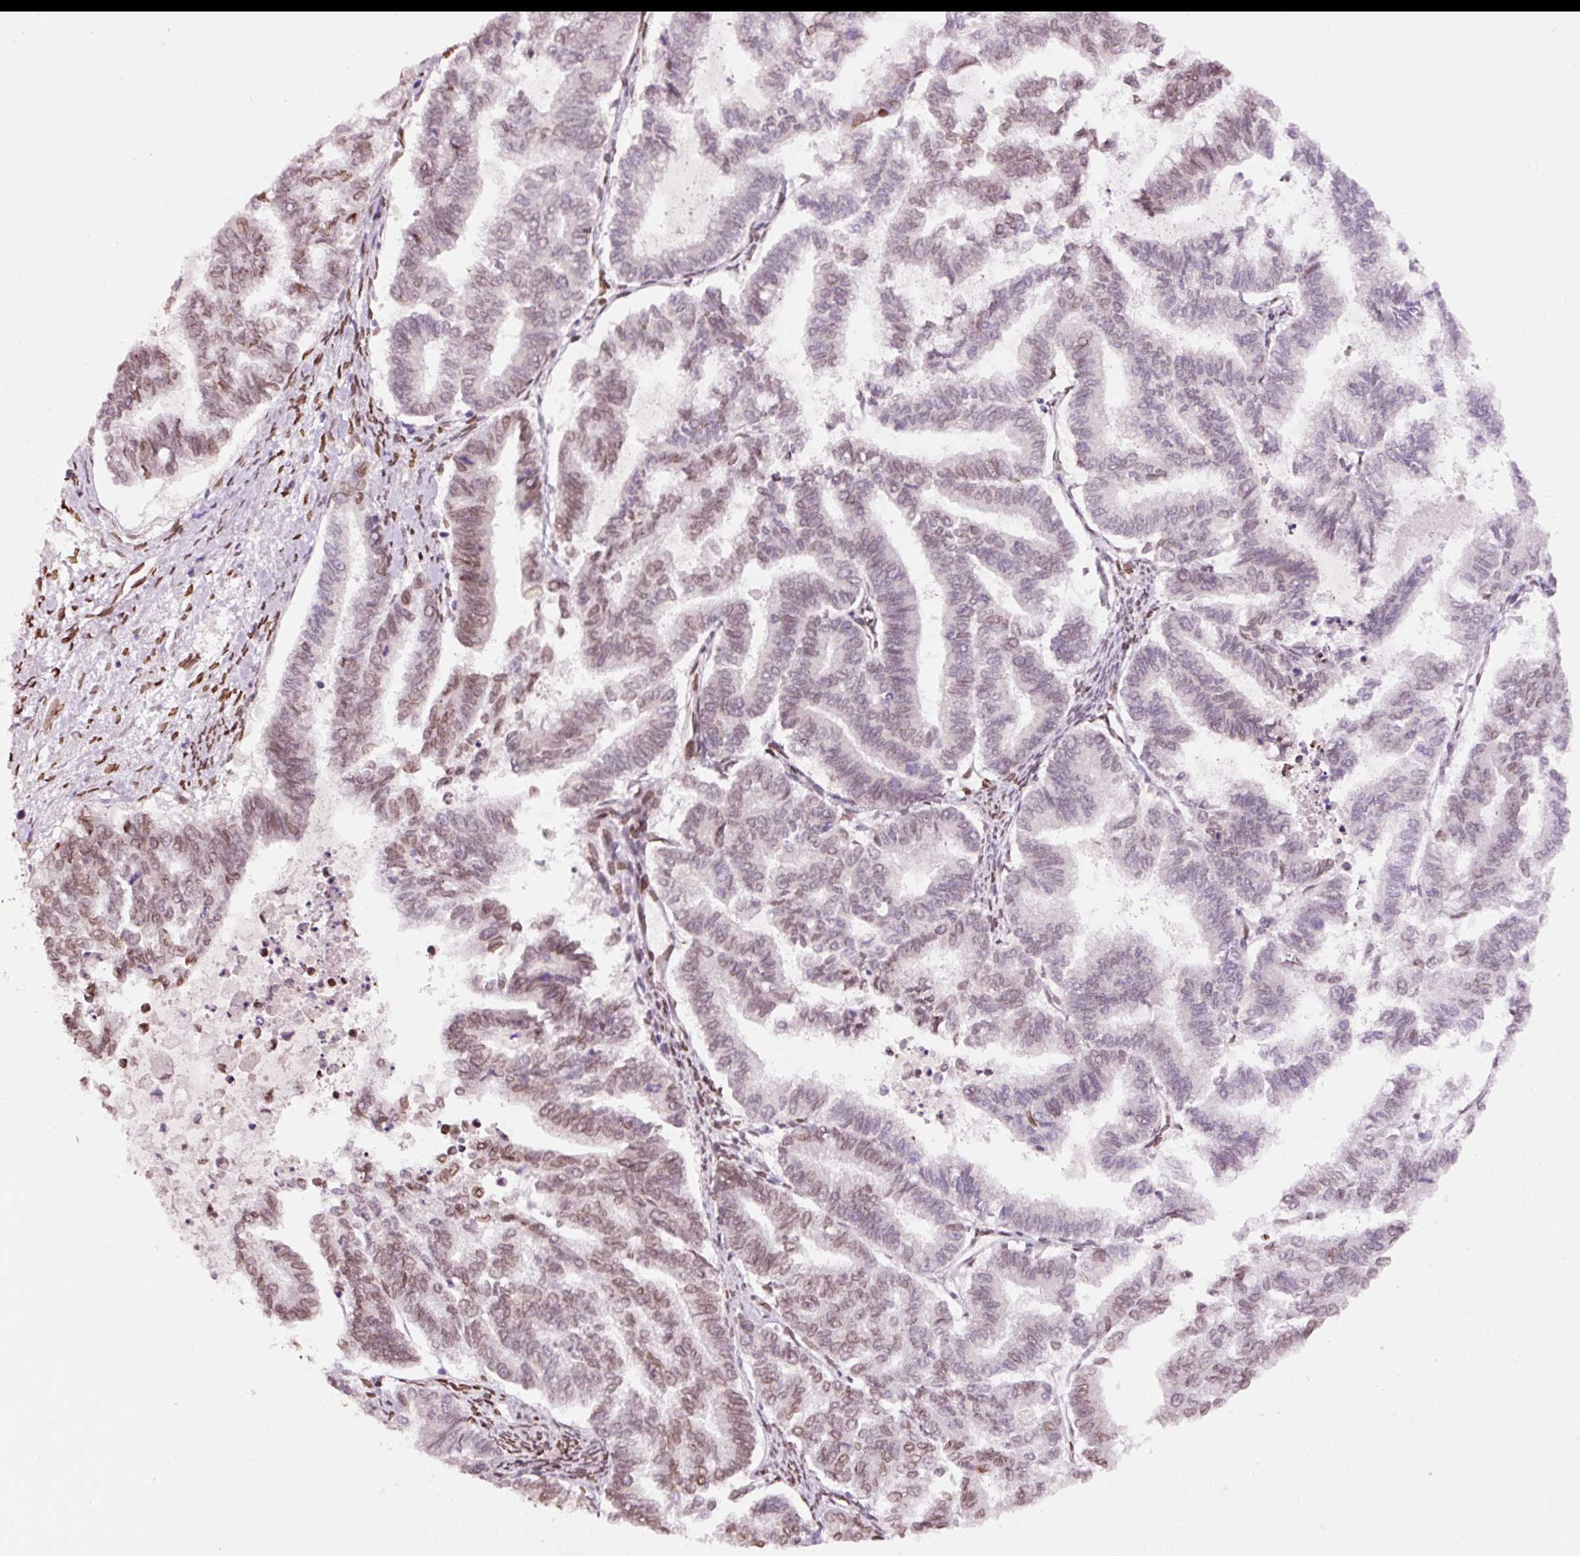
{"staining": {"intensity": "weak", "quantity": "25%-75%", "location": "cytoplasmic/membranous,nuclear"}, "tissue": "endometrial cancer", "cell_type": "Tumor cells", "image_type": "cancer", "snomed": [{"axis": "morphology", "description": "Adenocarcinoma, NOS"}, {"axis": "topography", "description": "Endometrium"}], "caption": "Immunohistochemical staining of adenocarcinoma (endometrial) demonstrates weak cytoplasmic/membranous and nuclear protein staining in about 25%-75% of tumor cells. The staining was performed using DAB, with brown indicating positive protein expression. Nuclei are stained blue with hematoxylin.", "gene": "ZNF224", "patient": {"sex": "female", "age": 79}}